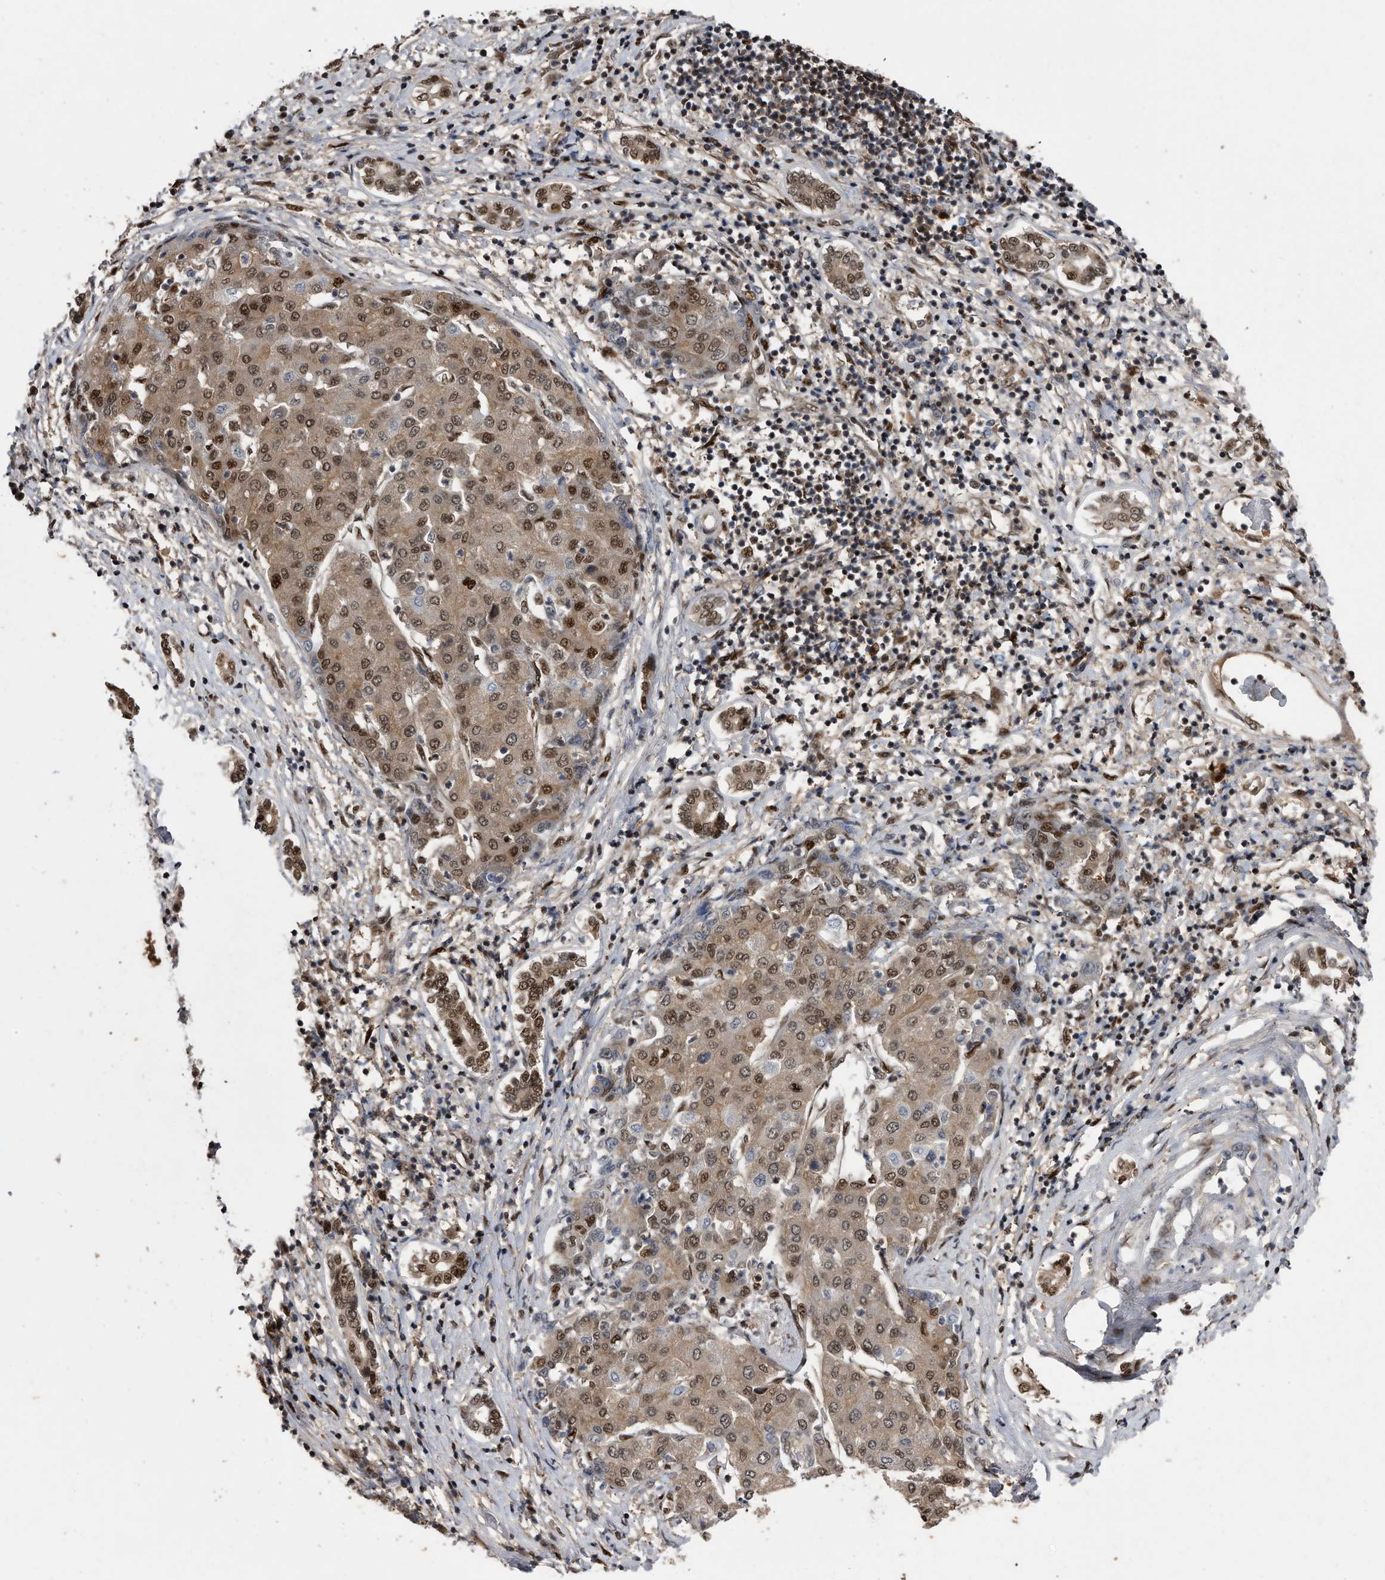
{"staining": {"intensity": "moderate", "quantity": ">75%", "location": "cytoplasmic/membranous,nuclear"}, "tissue": "liver cancer", "cell_type": "Tumor cells", "image_type": "cancer", "snomed": [{"axis": "morphology", "description": "Carcinoma, Hepatocellular, NOS"}, {"axis": "topography", "description": "Liver"}], "caption": "Protein staining by IHC displays moderate cytoplasmic/membranous and nuclear expression in approximately >75% of tumor cells in liver cancer (hepatocellular carcinoma). The staining is performed using DAB brown chromogen to label protein expression. The nuclei are counter-stained blue using hematoxylin.", "gene": "RAD23B", "patient": {"sex": "male", "age": 65}}